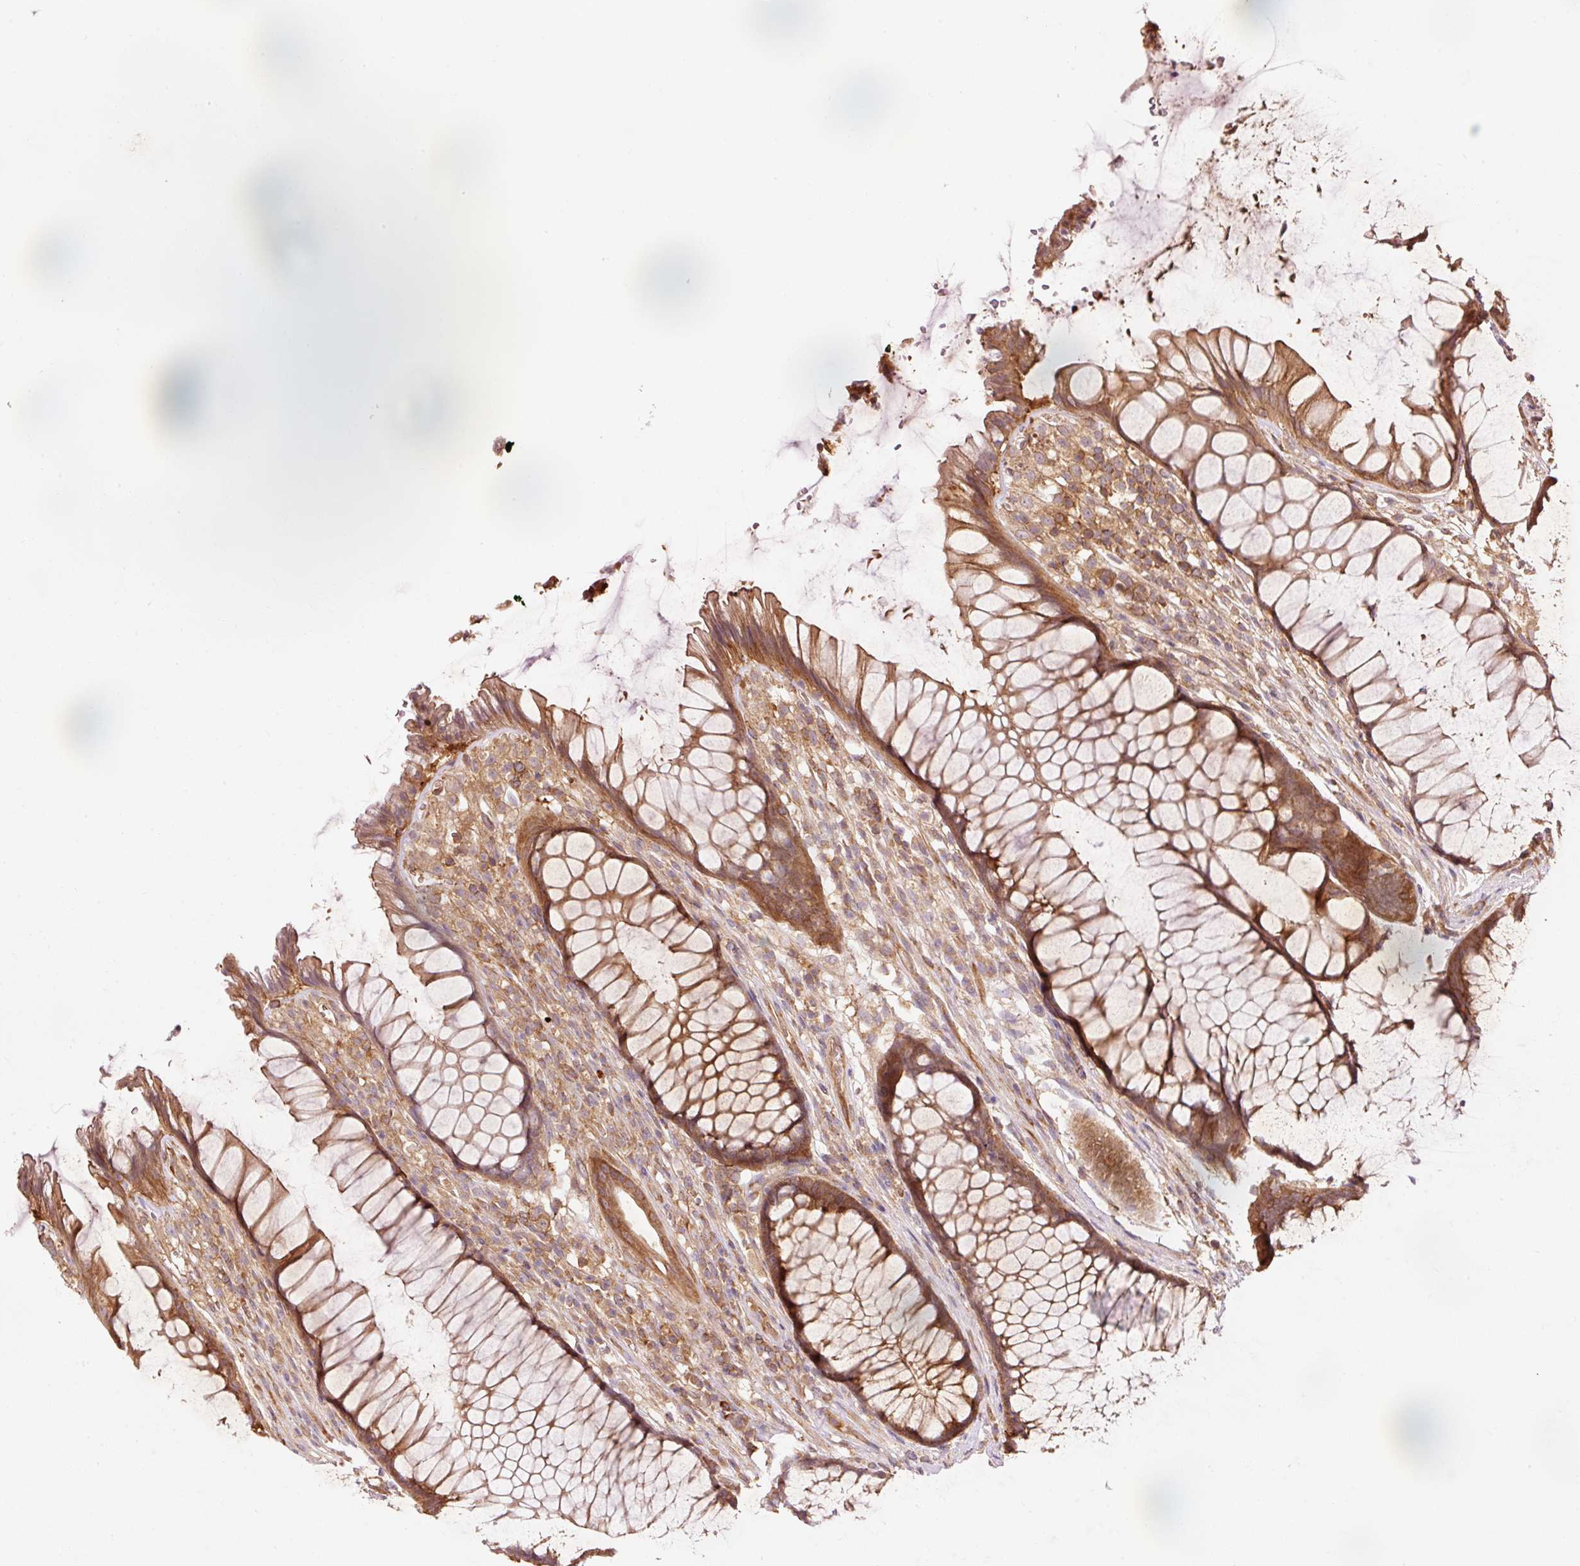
{"staining": {"intensity": "strong", "quantity": "25%-75%", "location": "cytoplasmic/membranous"}, "tissue": "rectum", "cell_type": "Glandular cells", "image_type": "normal", "snomed": [{"axis": "morphology", "description": "Normal tissue, NOS"}, {"axis": "topography", "description": "Smooth muscle"}, {"axis": "topography", "description": "Rectum"}], "caption": "Normal rectum demonstrates strong cytoplasmic/membranous expression in approximately 25%-75% of glandular cells, visualized by immunohistochemistry. (Brightfield microscopy of DAB IHC at high magnification).", "gene": "PDAP1", "patient": {"sex": "male", "age": 53}}